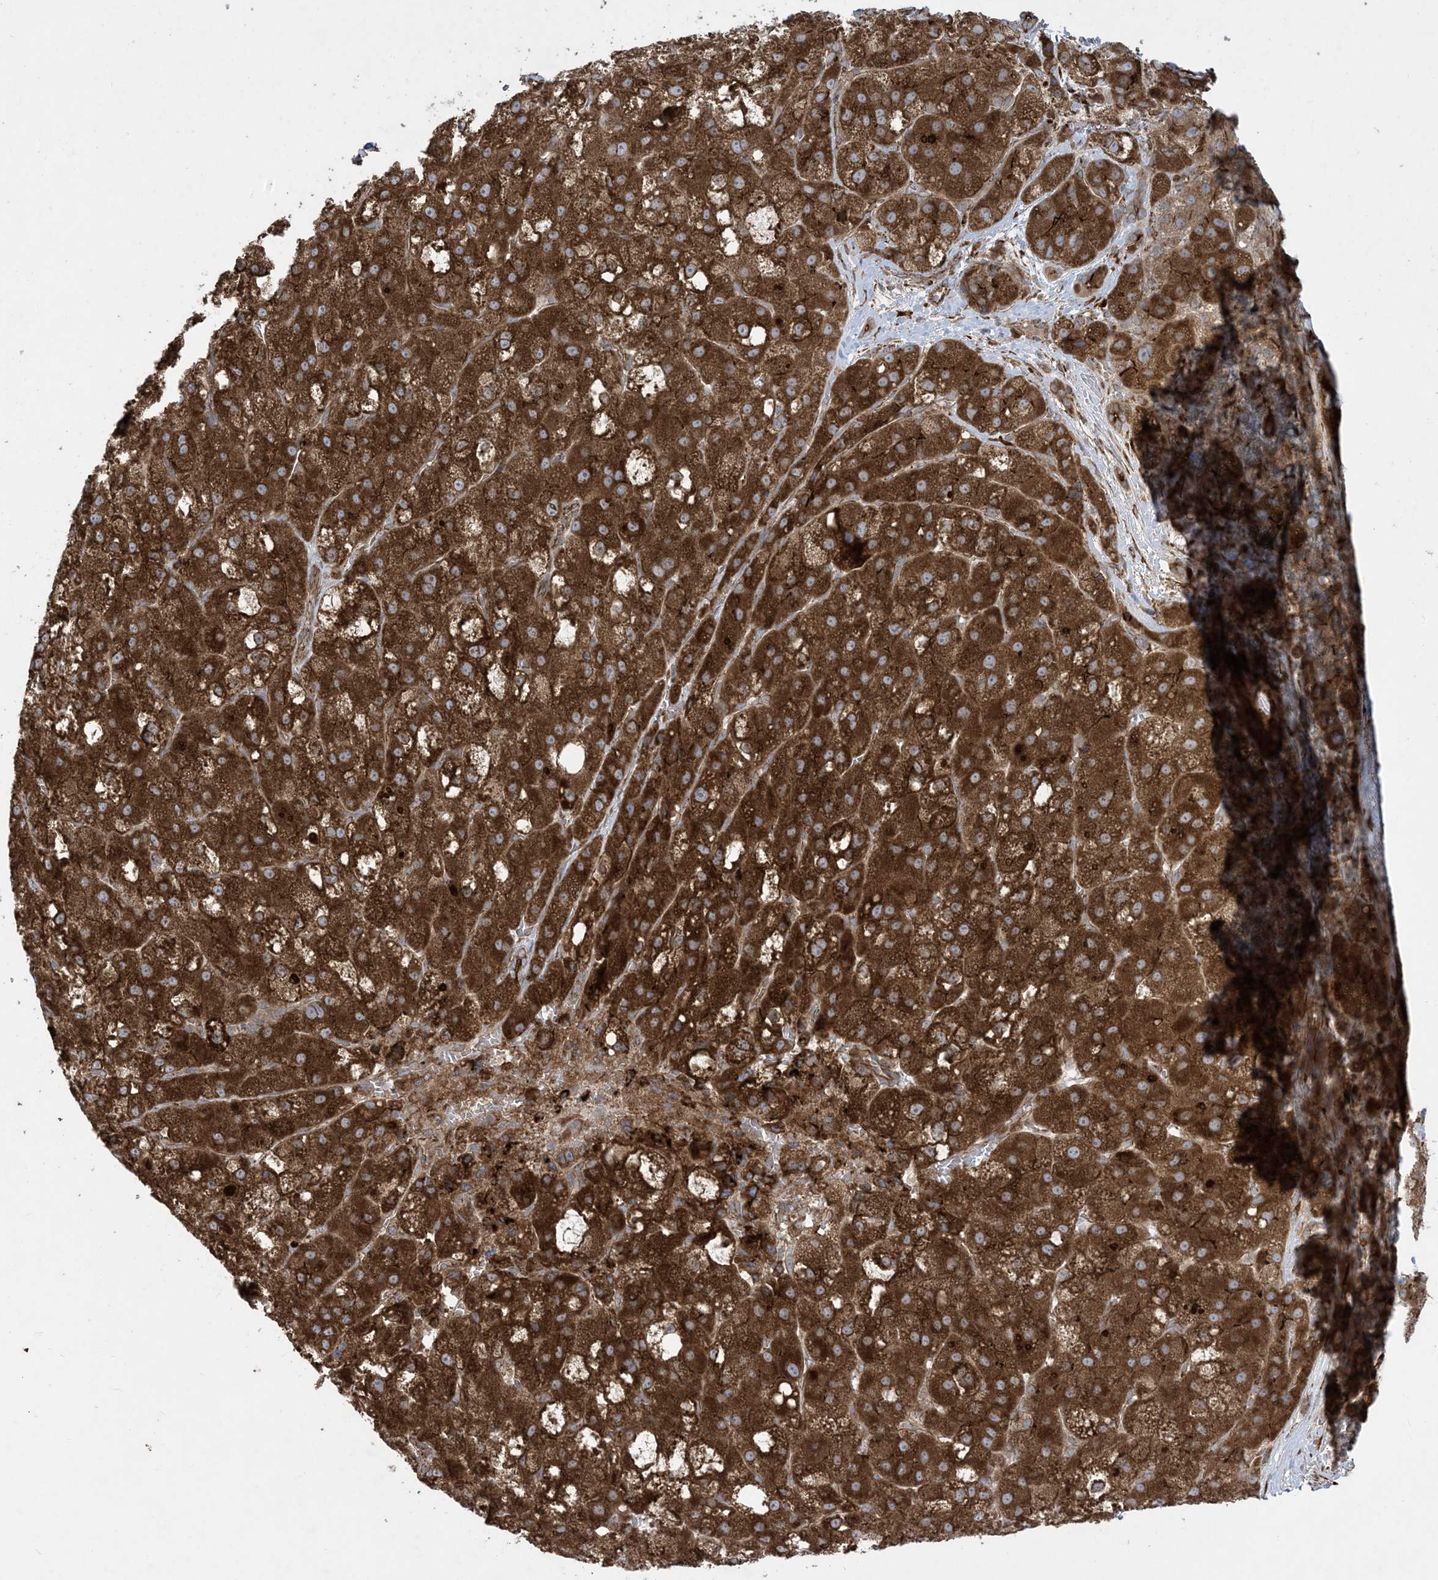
{"staining": {"intensity": "strong", "quantity": ">75%", "location": "cytoplasmic/membranous"}, "tissue": "liver cancer", "cell_type": "Tumor cells", "image_type": "cancer", "snomed": [{"axis": "morphology", "description": "Carcinoma, Hepatocellular, NOS"}, {"axis": "topography", "description": "Liver"}], "caption": "High-power microscopy captured an immunohistochemistry (IHC) image of liver hepatocellular carcinoma, revealing strong cytoplasmic/membranous positivity in about >75% of tumor cells.", "gene": "OTOP1", "patient": {"sex": "male", "age": 57}}